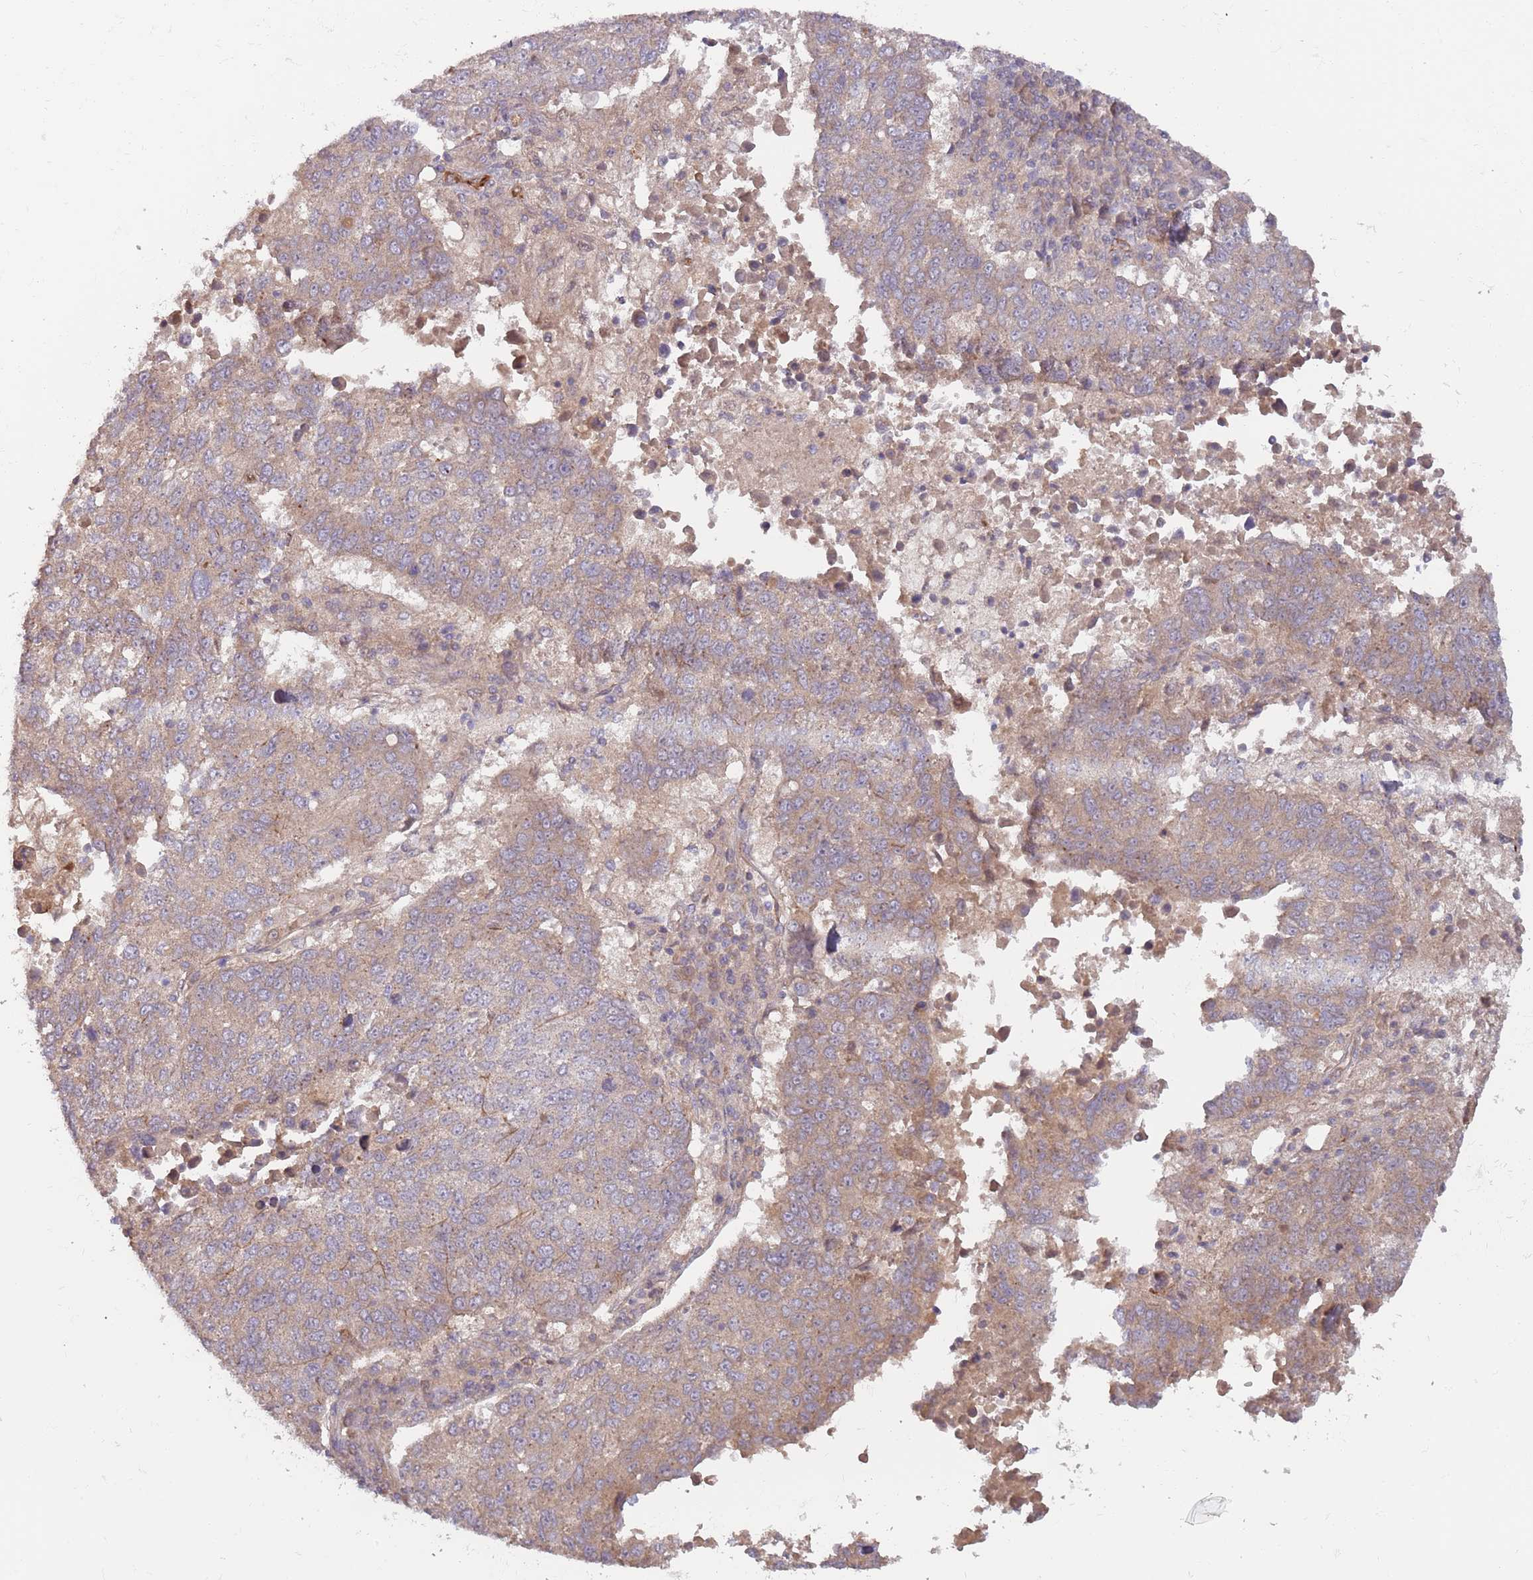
{"staining": {"intensity": "weak", "quantity": ">75%", "location": "cytoplasmic/membranous"}, "tissue": "lung cancer", "cell_type": "Tumor cells", "image_type": "cancer", "snomed": [{"axis": "morphology", "description": "Squamous cell carcinoma, NOS"}, {"axis": "topography", "description": "Lung"}], "caption": "Immunohistochemical staining of lung cancer demonstrates low levels of weak cytoplasmic/membranous positivity in about >75% of tumor cells.", "gene": "SAV1", "patient": {"sex": "male", "age": 73}}